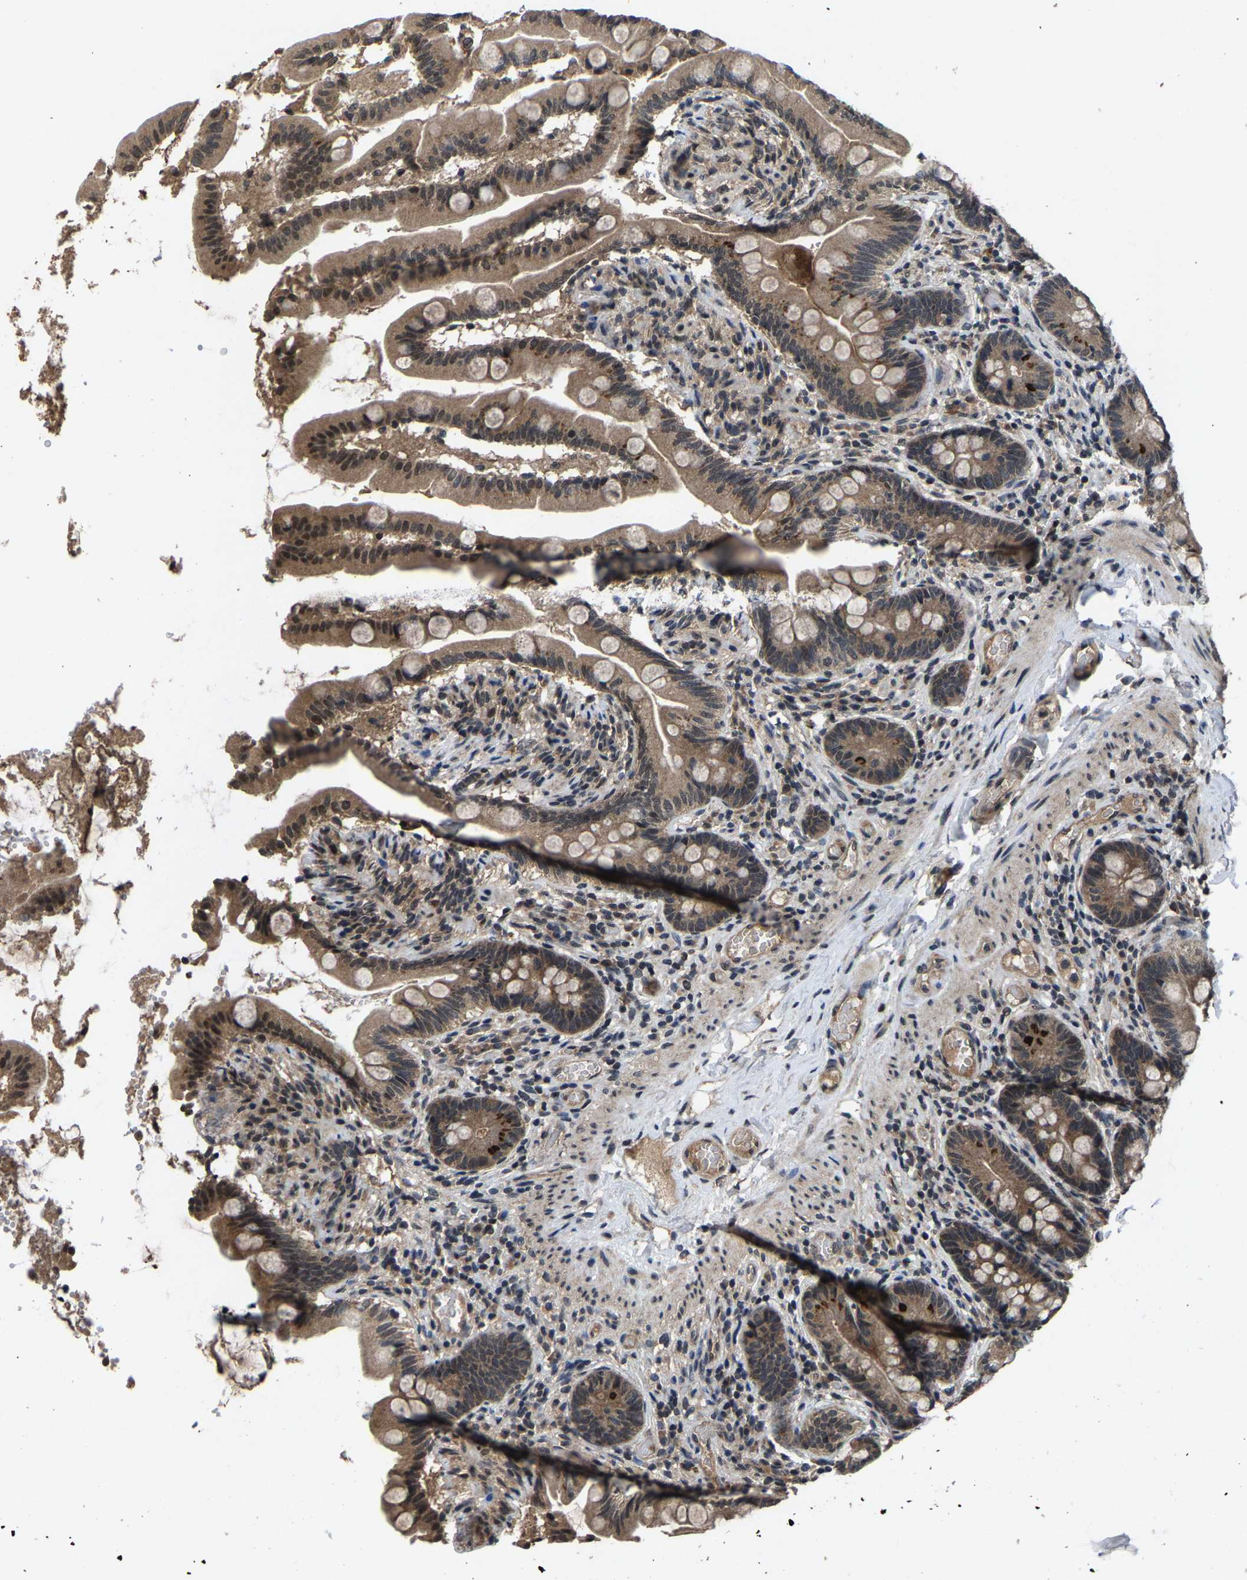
{"staining": {"intensity": "moderate", "quantity": ">75%", "location": "cytoplasmic/membranous,nuclear"}, "tissue": "small intestine", "cell_type": "Glandular cells", "image_type": "normal", "snomed": [{"axis": "morphology", "description": "Normal tissue, NOS"}, {"axis": "topography", "description": "Small intestine"}], "caption": "Protein analysis of unremarkable small intestine demonstrates moderate cytoplasmic/membranous,nuclear expression in approximately >75% of glandular cells.", "gene": "HUWE1", "patient": {"sex": "female", "age": 56}}